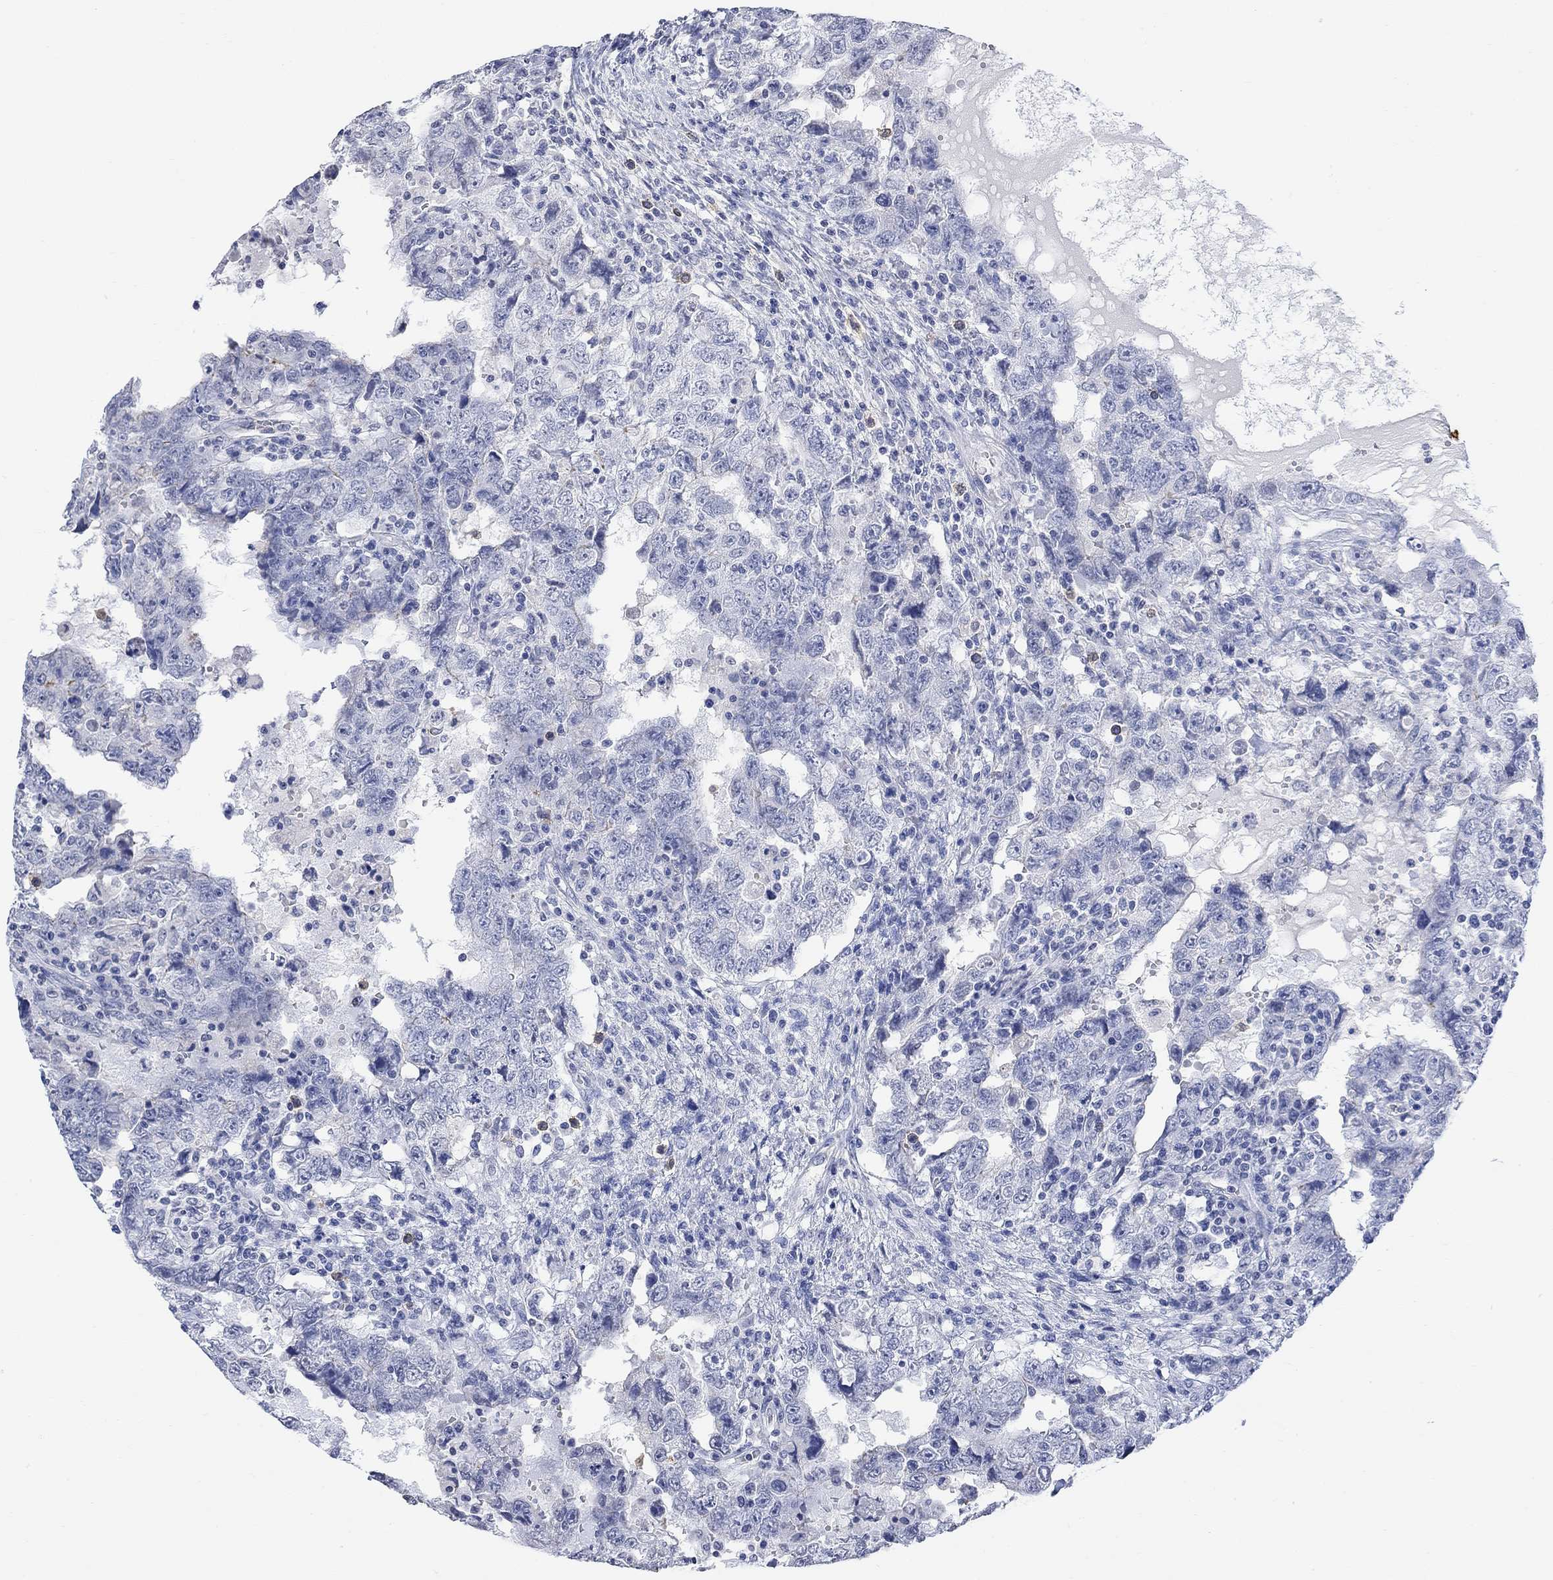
{"staining": {"intensity": "negative", "quantity": "none", "location": "none"}, "tissue": "testis cancer", "cell_type": "Tumor cells", "image_type": "cancer", "snomed": [{"axis": "morphology", "description": "Carcinoma, Embryonal, NOS"}, {"axis": "topography", "description": "Testis"}], "caption": "Tumor cells show no significant protein expression in testis cancer.", "gene": "TMEM255A", "patient": {"sex": "male", "age": 26}}